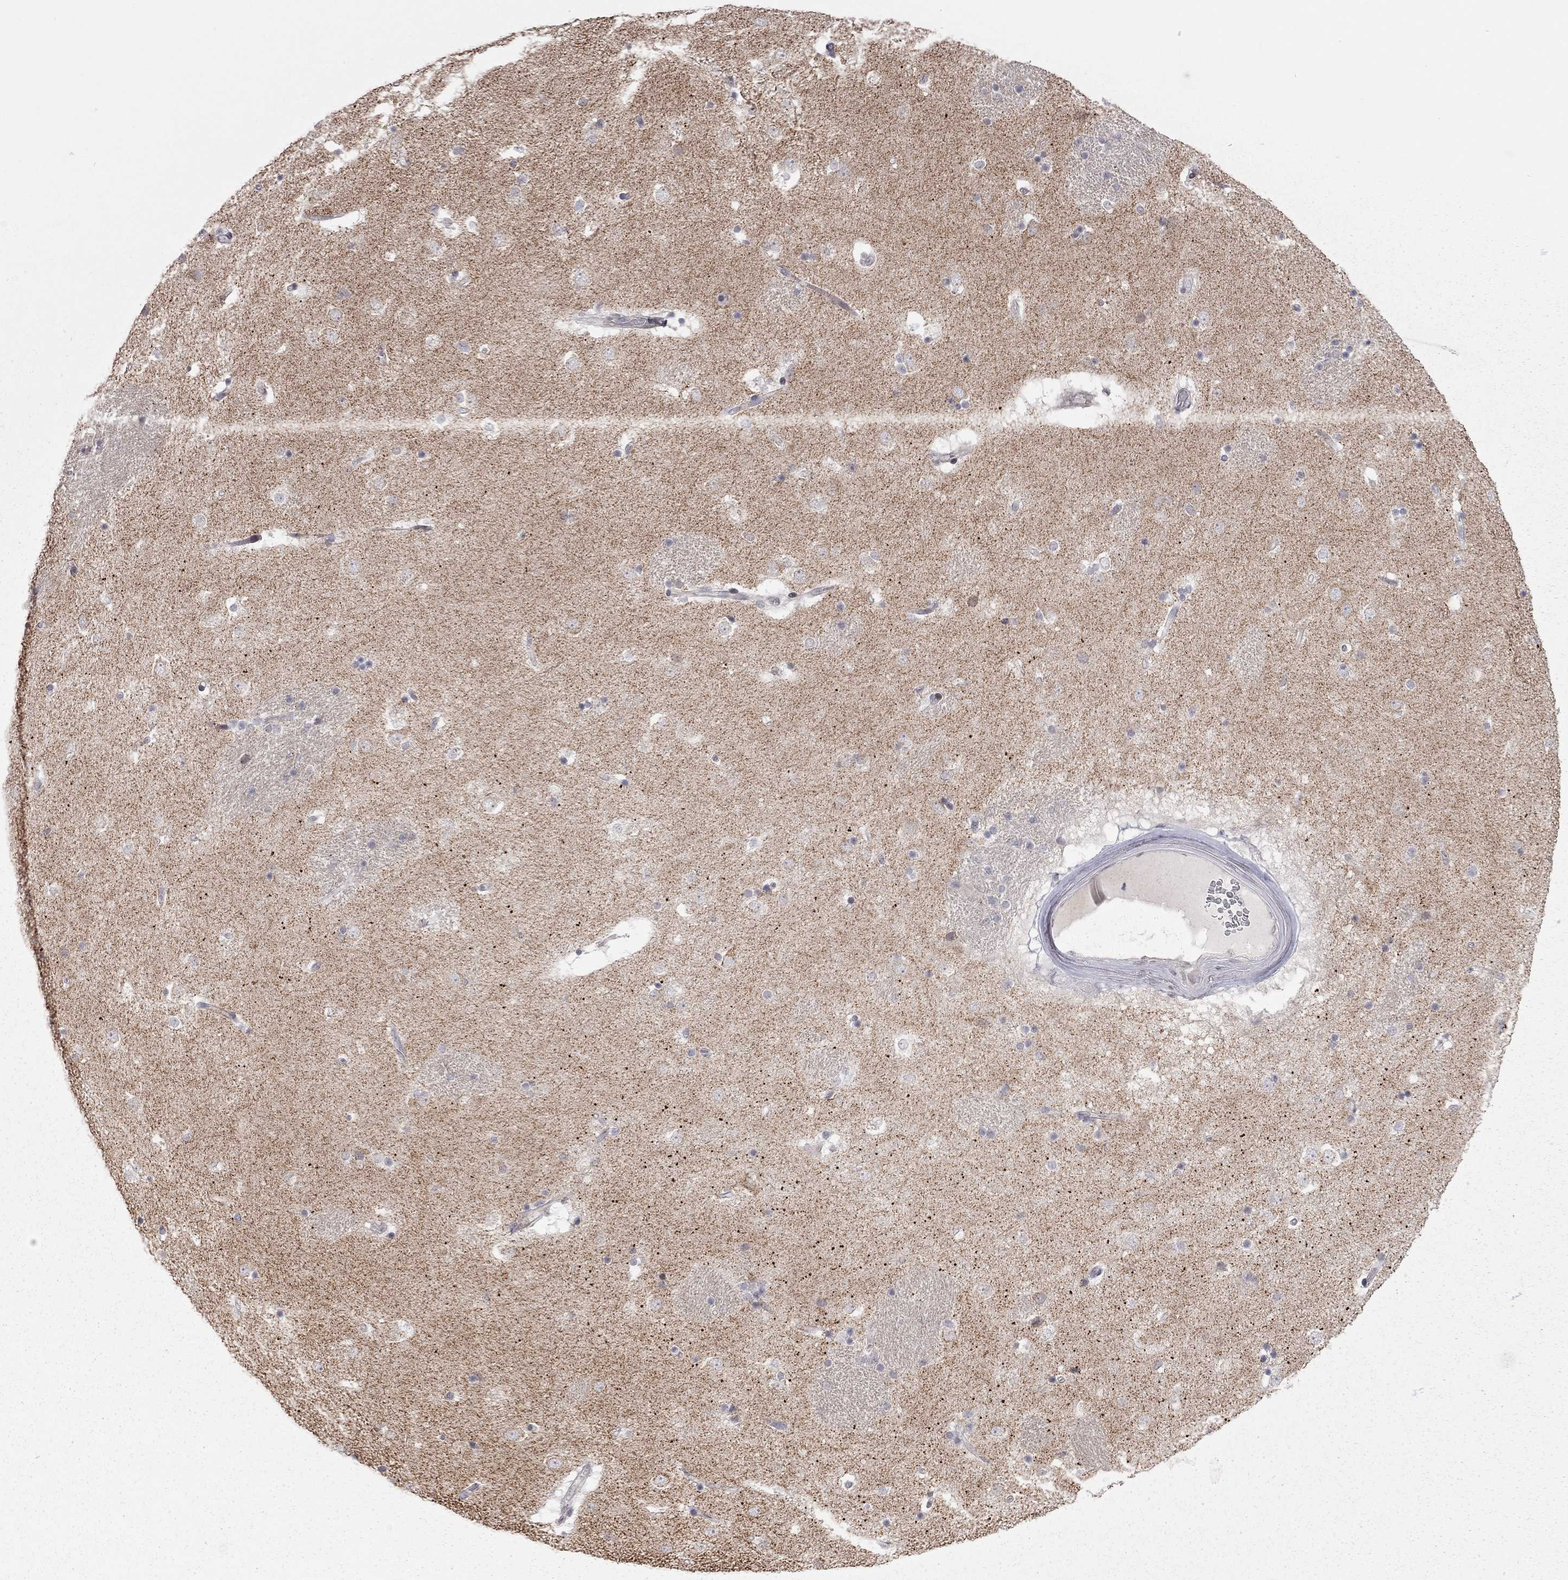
{"staining": {"intensity": "negative", "quantity": "none", "location": "none"}, "tissue": "caudate", "cell_type": "Glial cells", "image_type": "normal", "snomed": [{"axis": "morphology", "description": "Normal tissue, NOS"}, {"axis": "topography", "description": "Lateral ventricle wall"}], "caption": "Caudate stained for a protein using IHC displays no positivity glial cells.", "gene": "MC3R", "patient": {"sex": "male", "age": 51}}